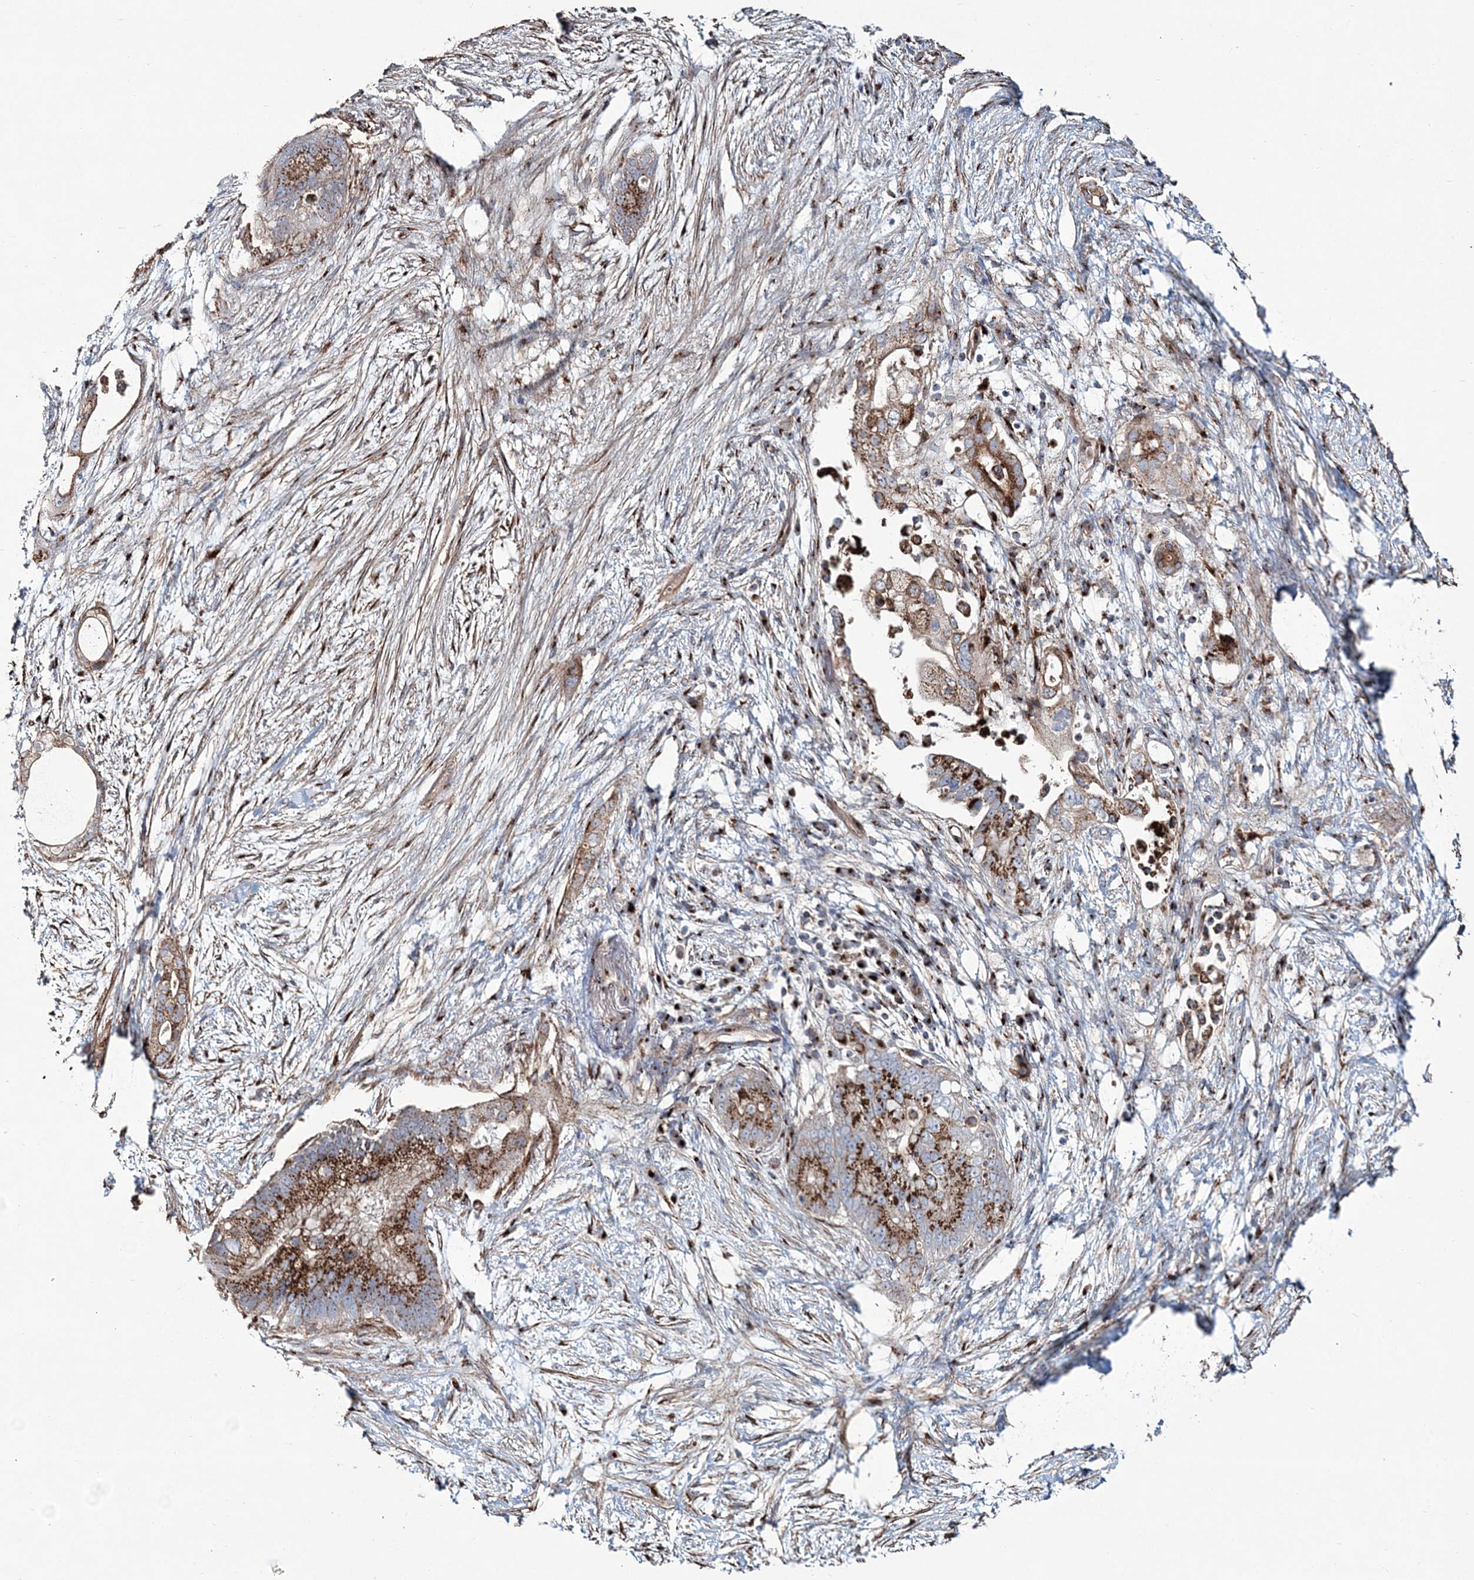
{"staining": {"intensity": "moderate", "quantity": ">75%", "location": "cytoplasmic/membranous"}, "tissue": "pancreatic cancer", "cell_type": "Tumor cells", "image_type": "cancer", "snomed": [{"axis": "morphology", "description": "Adenocarcinoma, NOS"}, {"axis": "topography", "description": "Pancreas"}], "caption": "Adenocarcinoma (pancreatic) stained with a brown dye displays moderate cytoplasmic/membranous positive staining in about >75% of tumor cells.", "gene": "MAN1A2", "patient": {"sex": "male", "age": 53}}